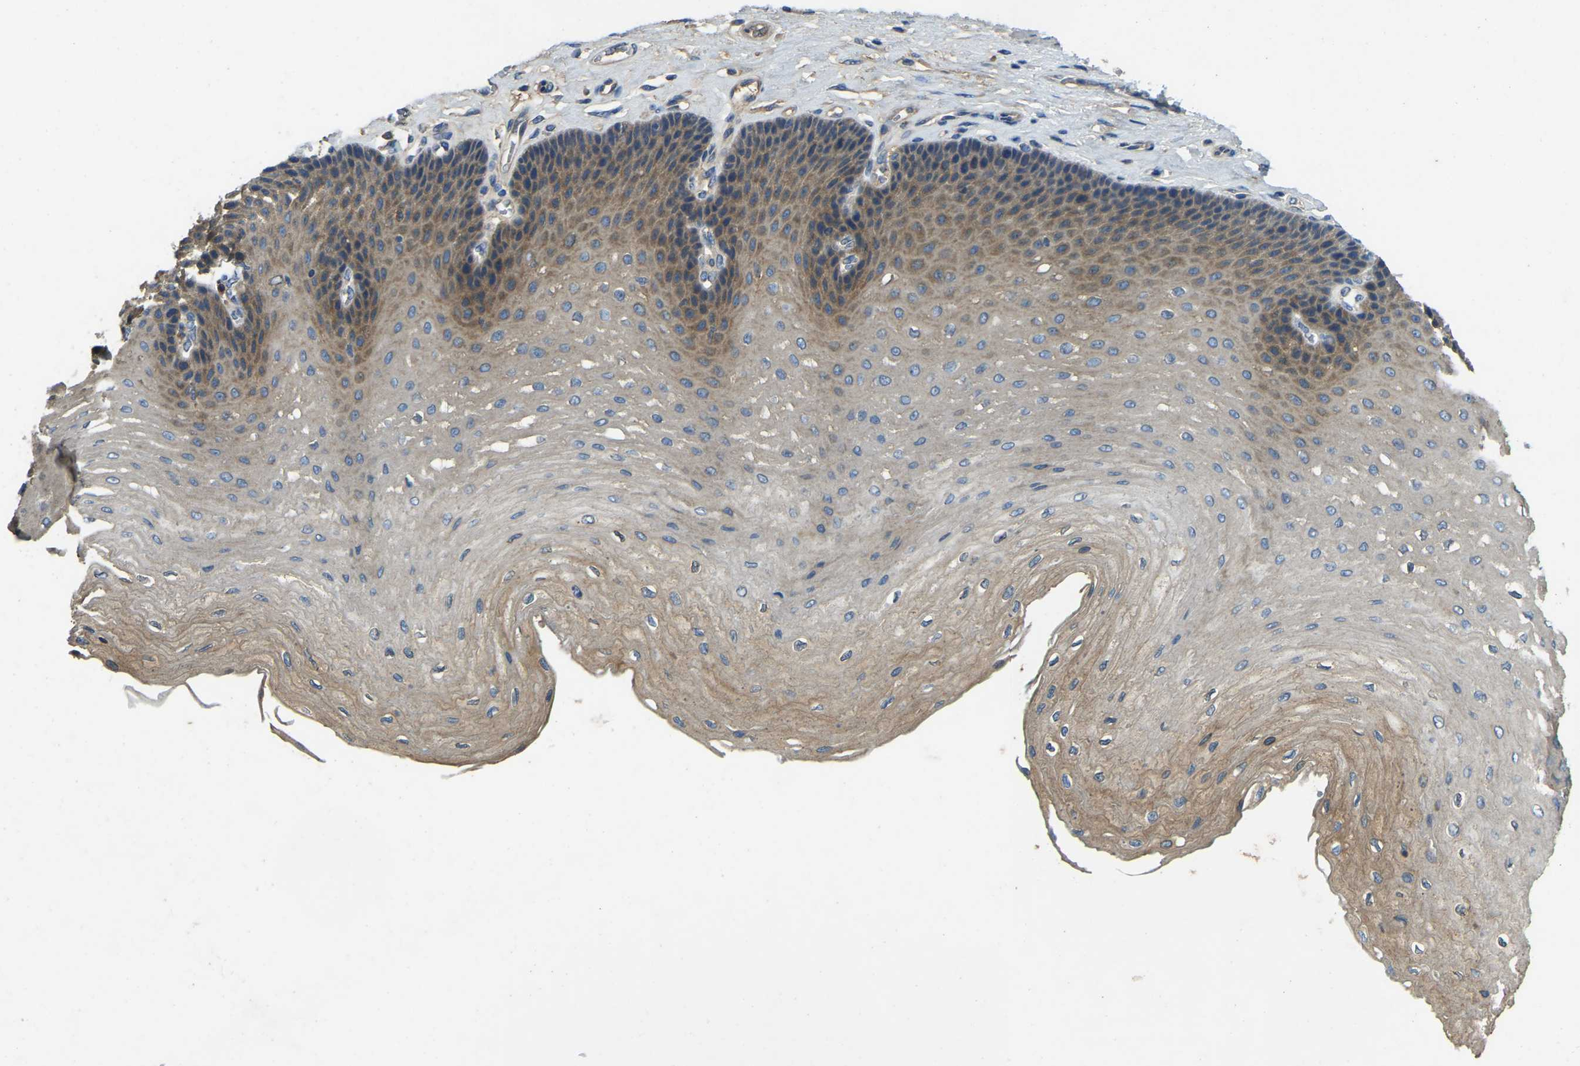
{"staining": {"intensity": "weak", "quantity": "25%-75%", "location": "cytoplasmic/membranous"}, "tissue": "esophagus", "cell_type": "Squamous epithelial cells", "image_type": "normal", "snomed": [{"axis": "morphology", "description": "Normal tissue, NOS"}, {"axis": "topography", "description": "Esophagus"}], "caption": "The image shows a brown stain indicating the presence of a protein in the cytoplasmic/membranous of squamous epithelial cells in esophagus.", "gene": "ATP8B1", "patient": {"sex": "female", "age": 72}}